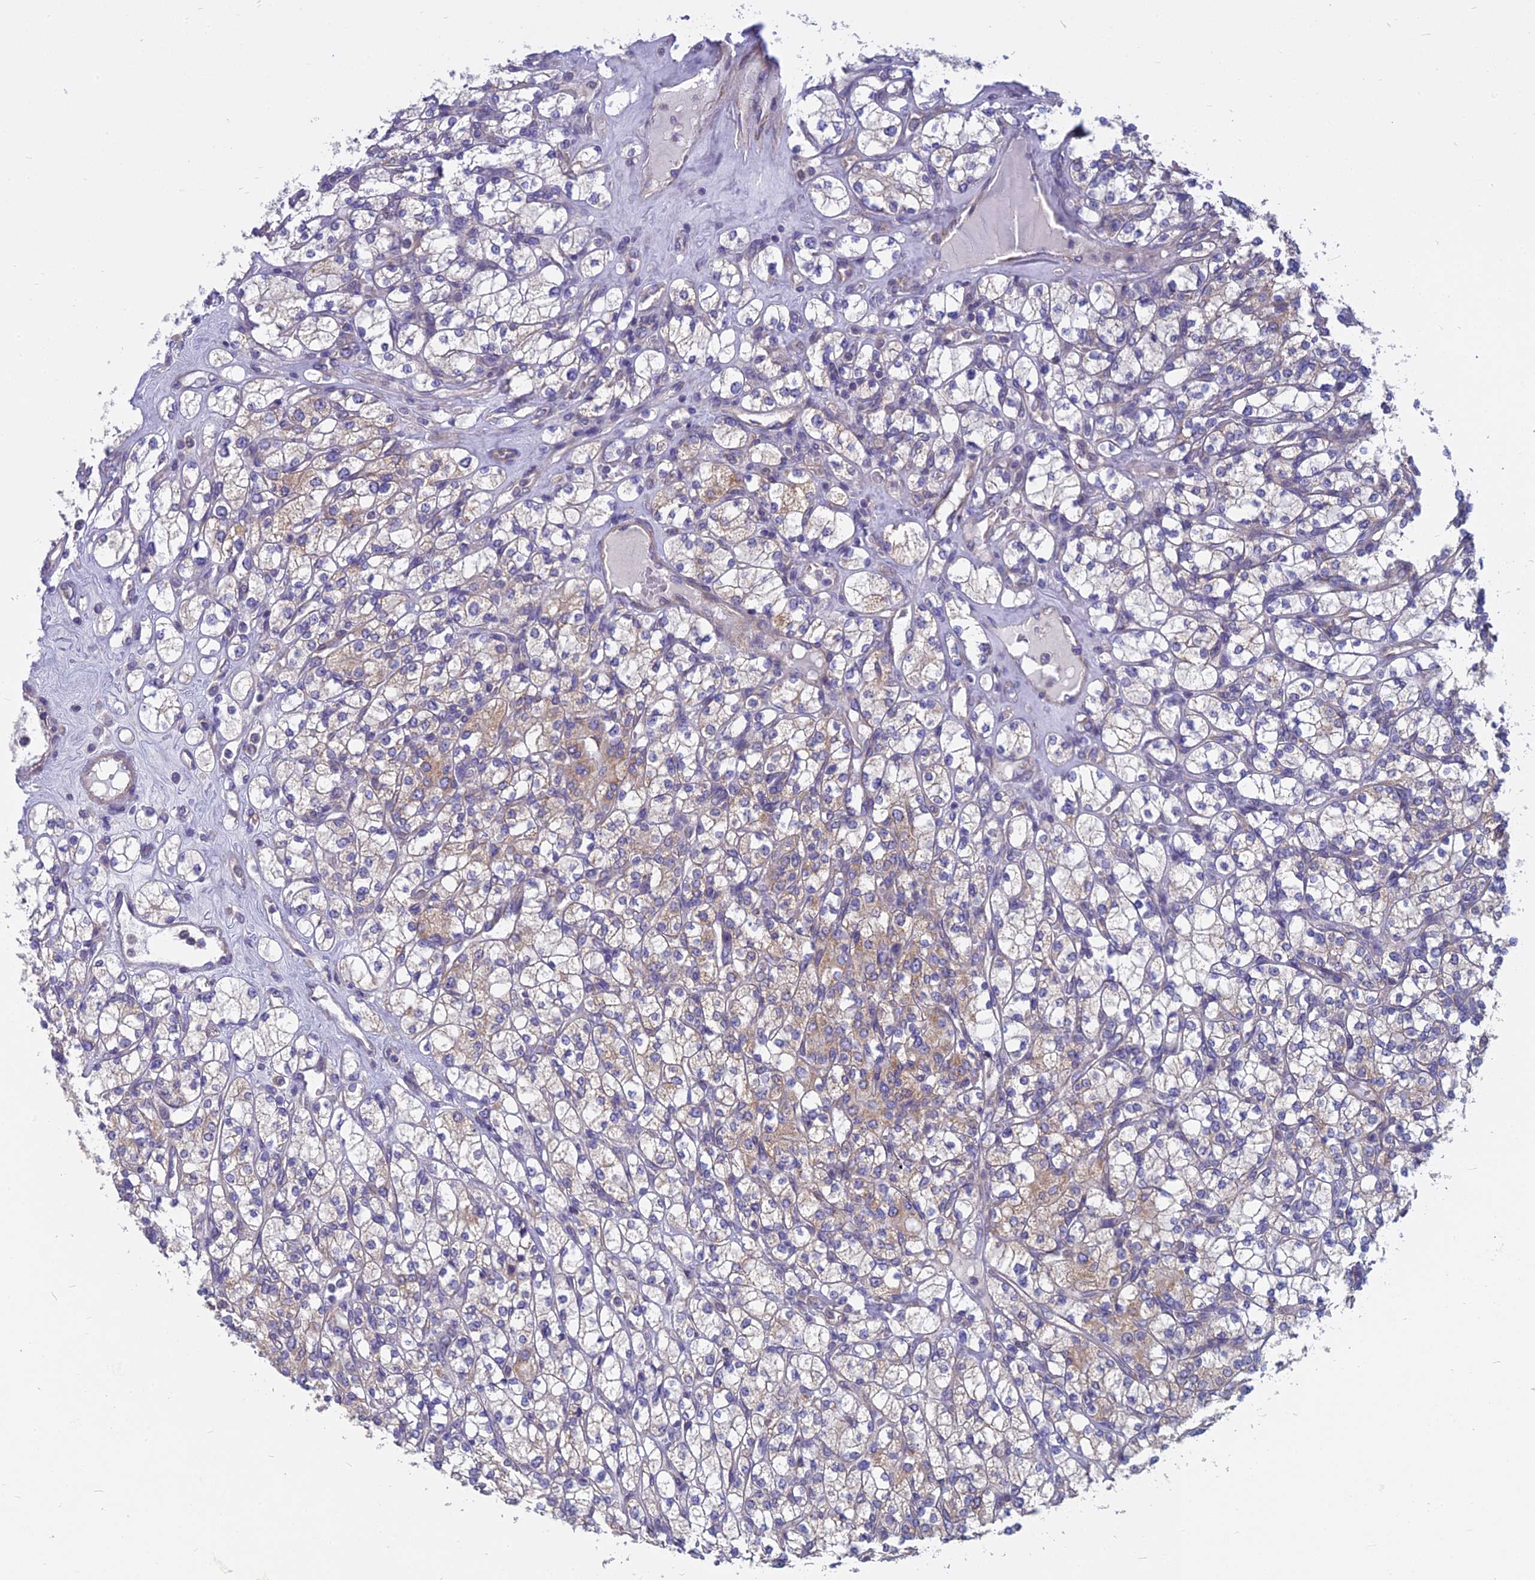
{"staining": {"intensity": "weak", "quantity": "25%-75%", "location": "cytoplasmic/membranous"}, "tissue": "renal cancer", "cell_type": "Tumor cells", "image_type": "cancer", "snomed": [{"axis": "morphology", "description": "Adenocarcinoma, NOS"}, {"axis": "topography", "description": "Kidney"}], "caption": "Immunohistochemistry histopathology image of renal adenocarcinoma stained for a protein (brown), which demonstrates low levels of weak cytoplasmic/membranous staining in approximately 25%-75% of tumor cells.", "gene": "COX20", "patient": {"sex": "male", "age": 77}}